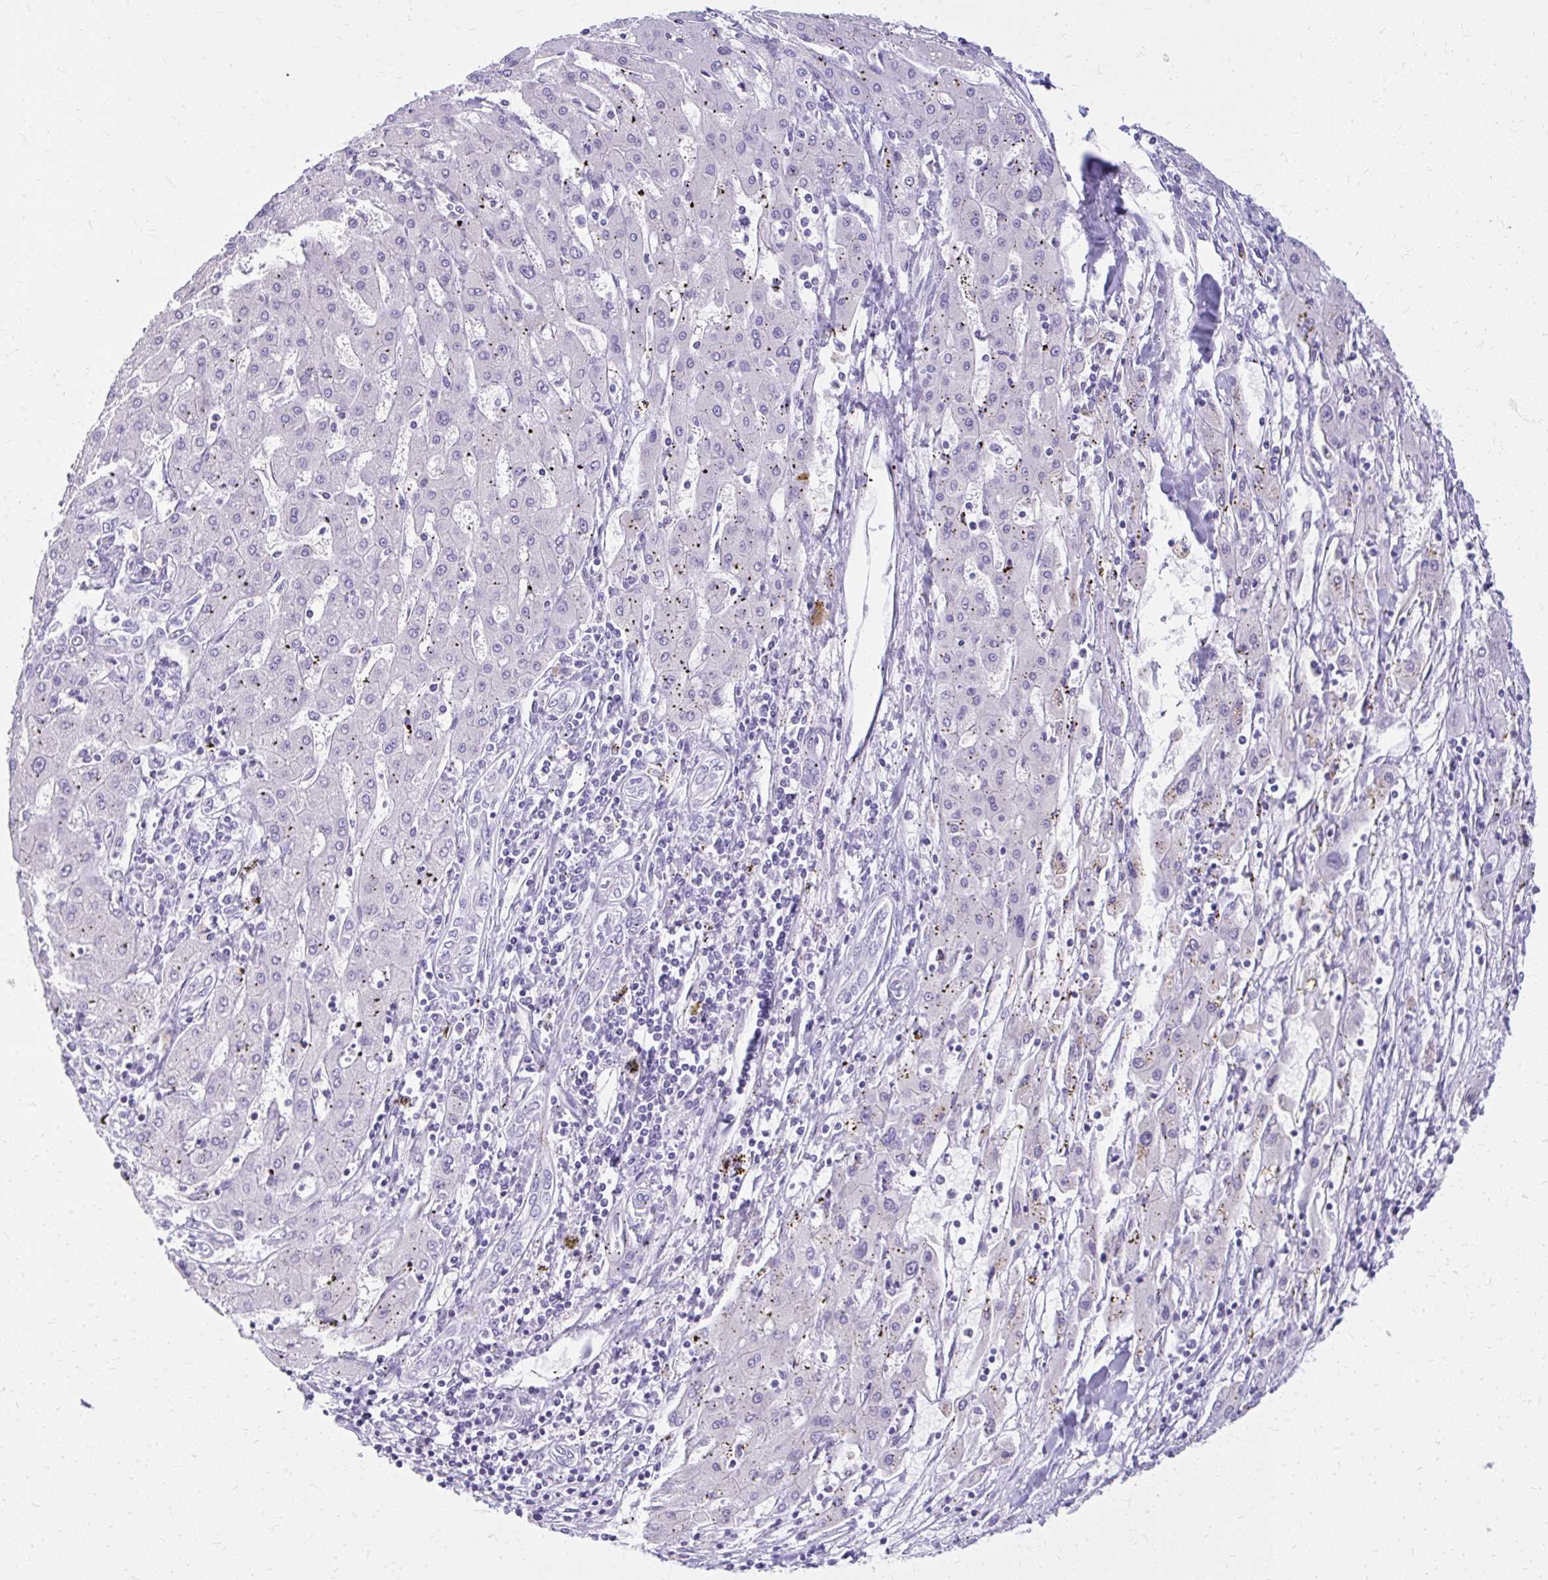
{"staining": {"intensity": "negative", "quantity": "none", "location": "none"}, "tissue": "liver cancer", "cell_type": "Tumor cells", "image_type": "cancer", "snomed": [{"axis": "morphology", "description": "Carcinoma, Hepatocellular, NOS"}, {"axis": "topography", "description": "Liver"}], "caption": "Tumor cells are negative for protein expression in human liver cancer (hepatocellular carcinoma).", "gene": "PRAP1", "patient": {"sex": "male", "age": 72}}